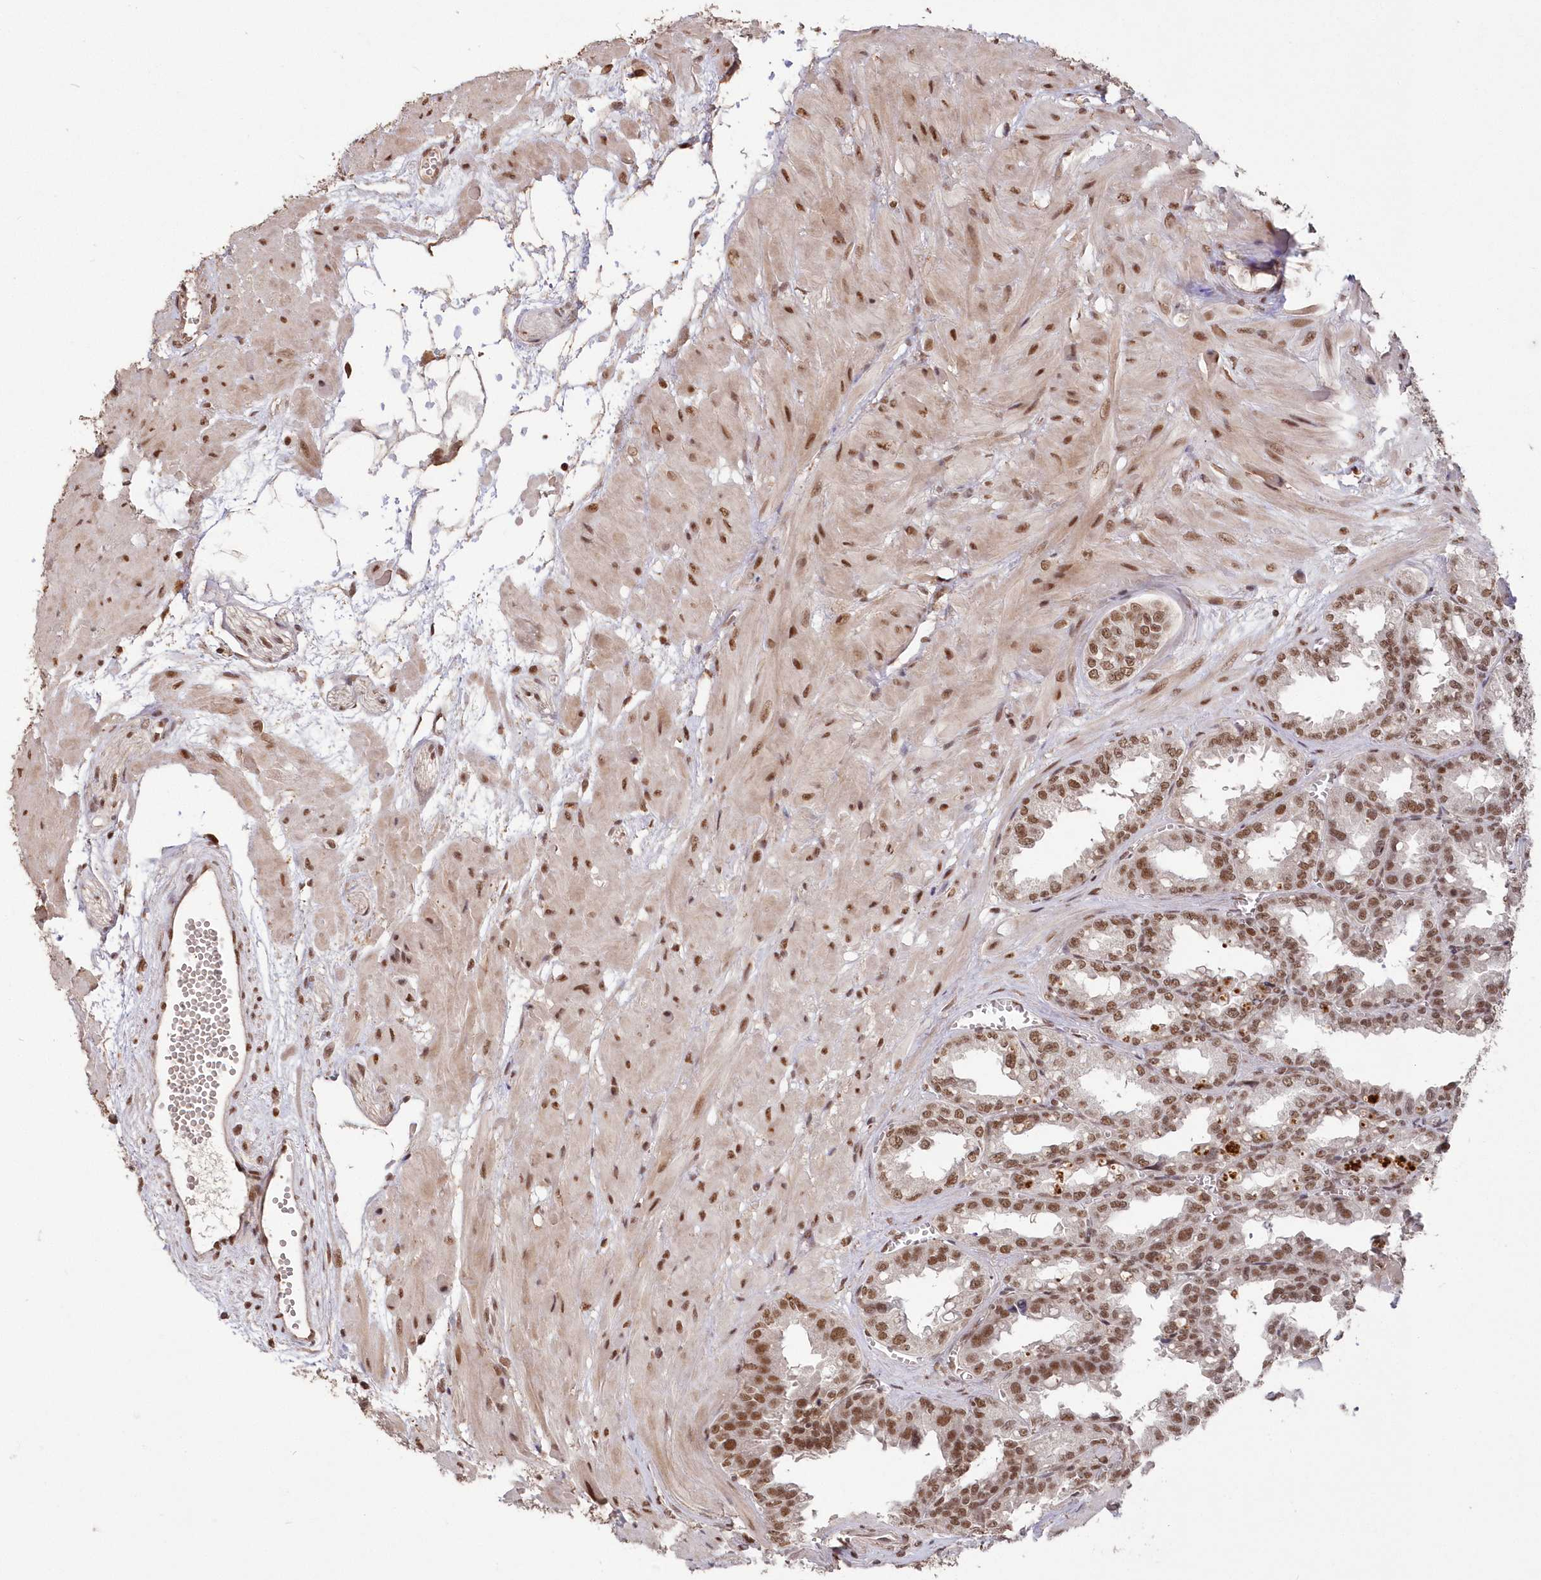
{"staining": {"intensity": "moderate", "quantity": ">75%", "location": "nuclear"}, "tissue": "seminal vesicle", "cell_type": "Glandular cells", "image_type": "normal", "snomed": [{"axis": "morphology", "description": "Normal tissue, NOS"}, {"axis": "topography", "description": "Prostate"}, {"axis": "topography", "description": "Seminal veicle"}], "caption": "This micrograph exhibits immunohistochemistry (IHC) staining of benign human seminal vesicle, with medium moderate nuclear staining in about >75% of glandular cells.", "gene": "PDS5A", "patient": {"sex": "male", "age": 51}}